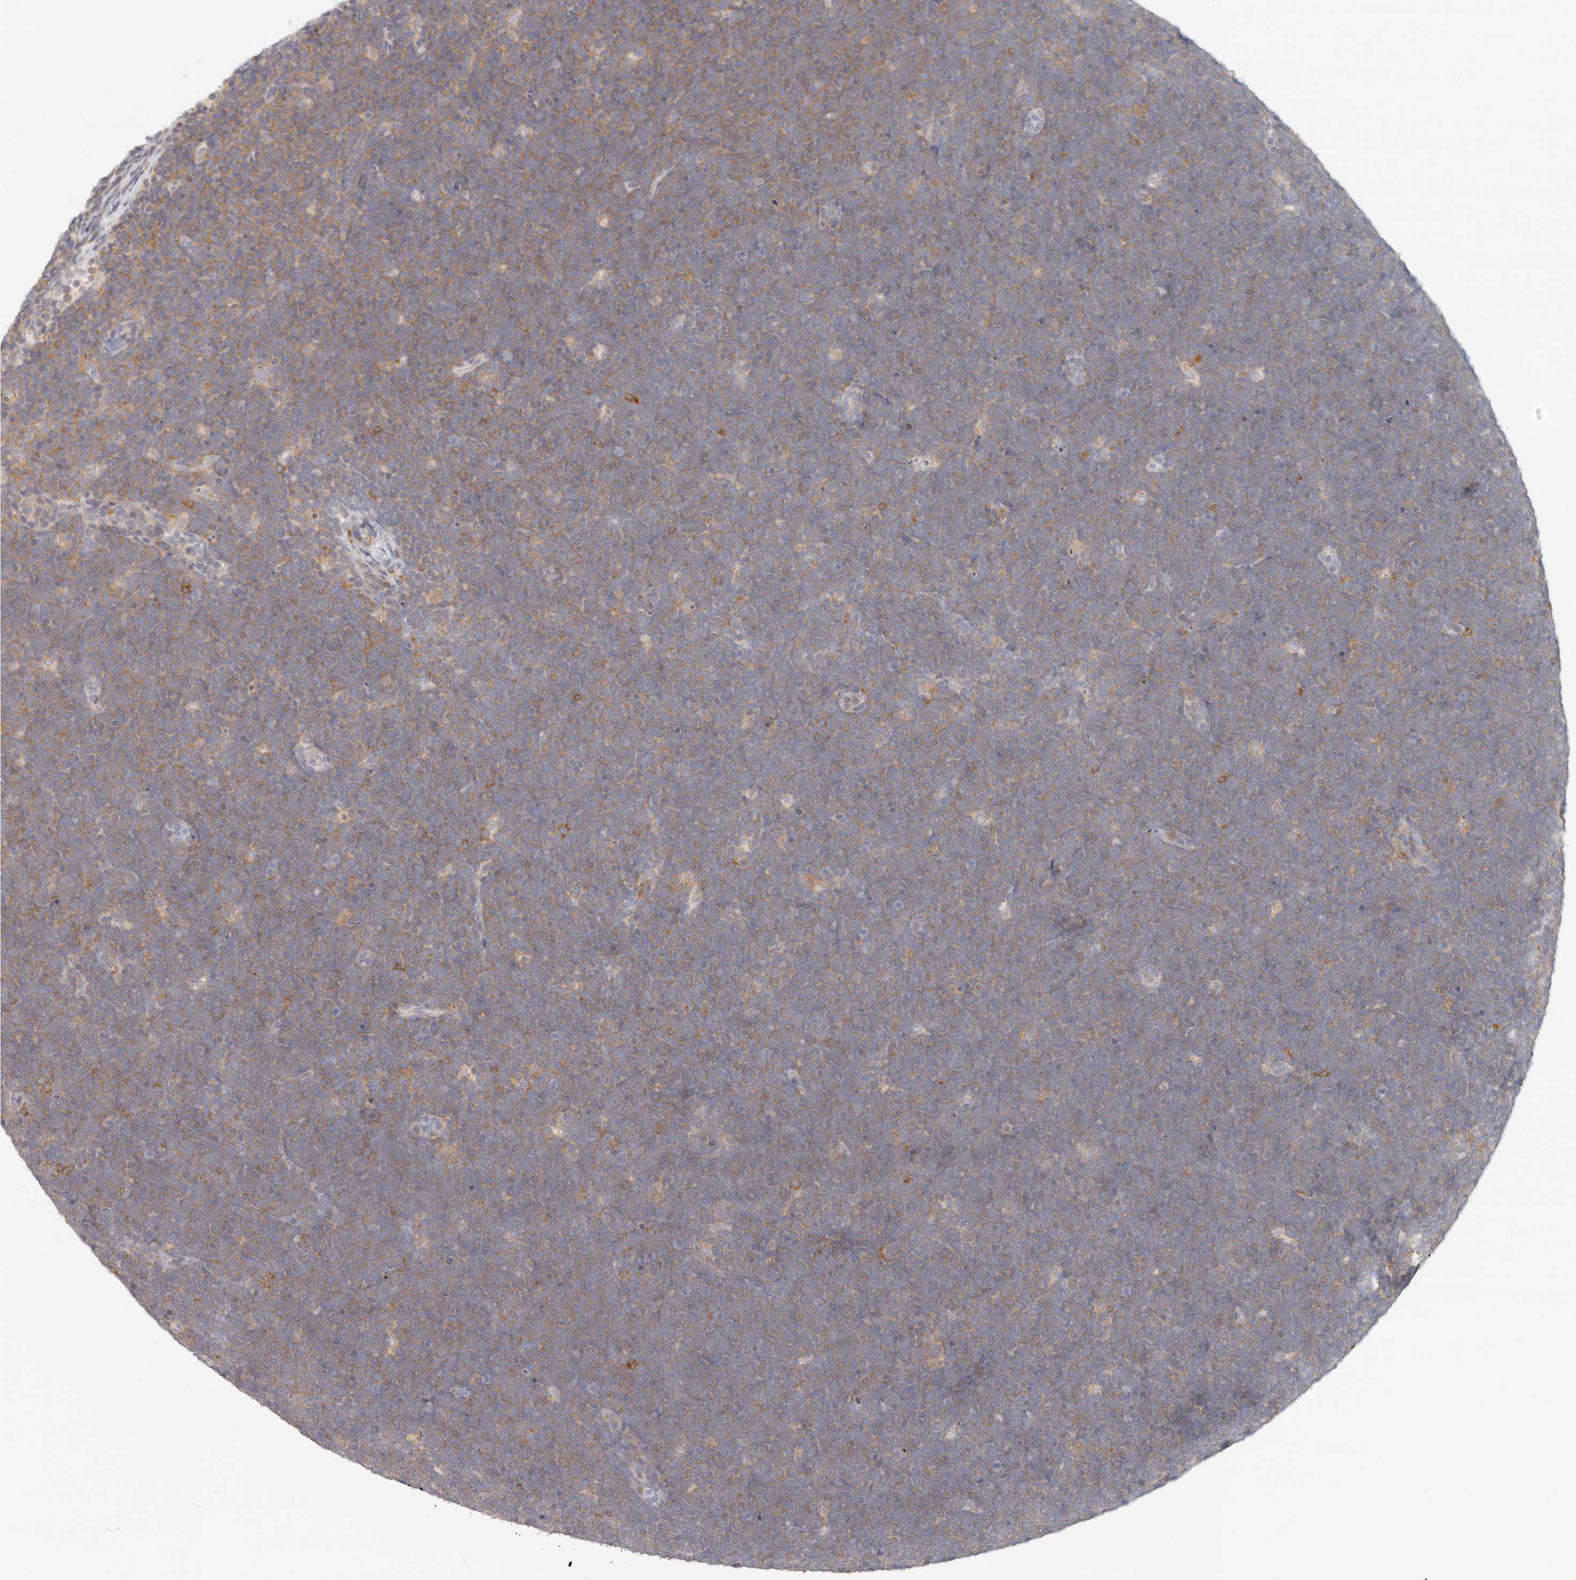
{"staining": {"intensity": "moderate", "quantity": "25%-75%", "location": "cytoplasmic/membranous"}, "tissue": "lymphoma", "cell_type": "Tumor cells", "image_type": "cancer", "snomed": [{"axis": "morphology", "description": "Malignant lymphoma, non-Hodgkin's type, High grade"}, {"axis": "topography", "description": "Lymph node"}], "caption": "This is a photomicrograph of immunohistochemistry staining of high-grade malignant lymphoma, non-Hodgkin's type, which shows moderate positivity in the cytoplasmic/membranous of tumor cells.", "gene": "ANXA9", "patient": {"sex": "male", "age": 13}}